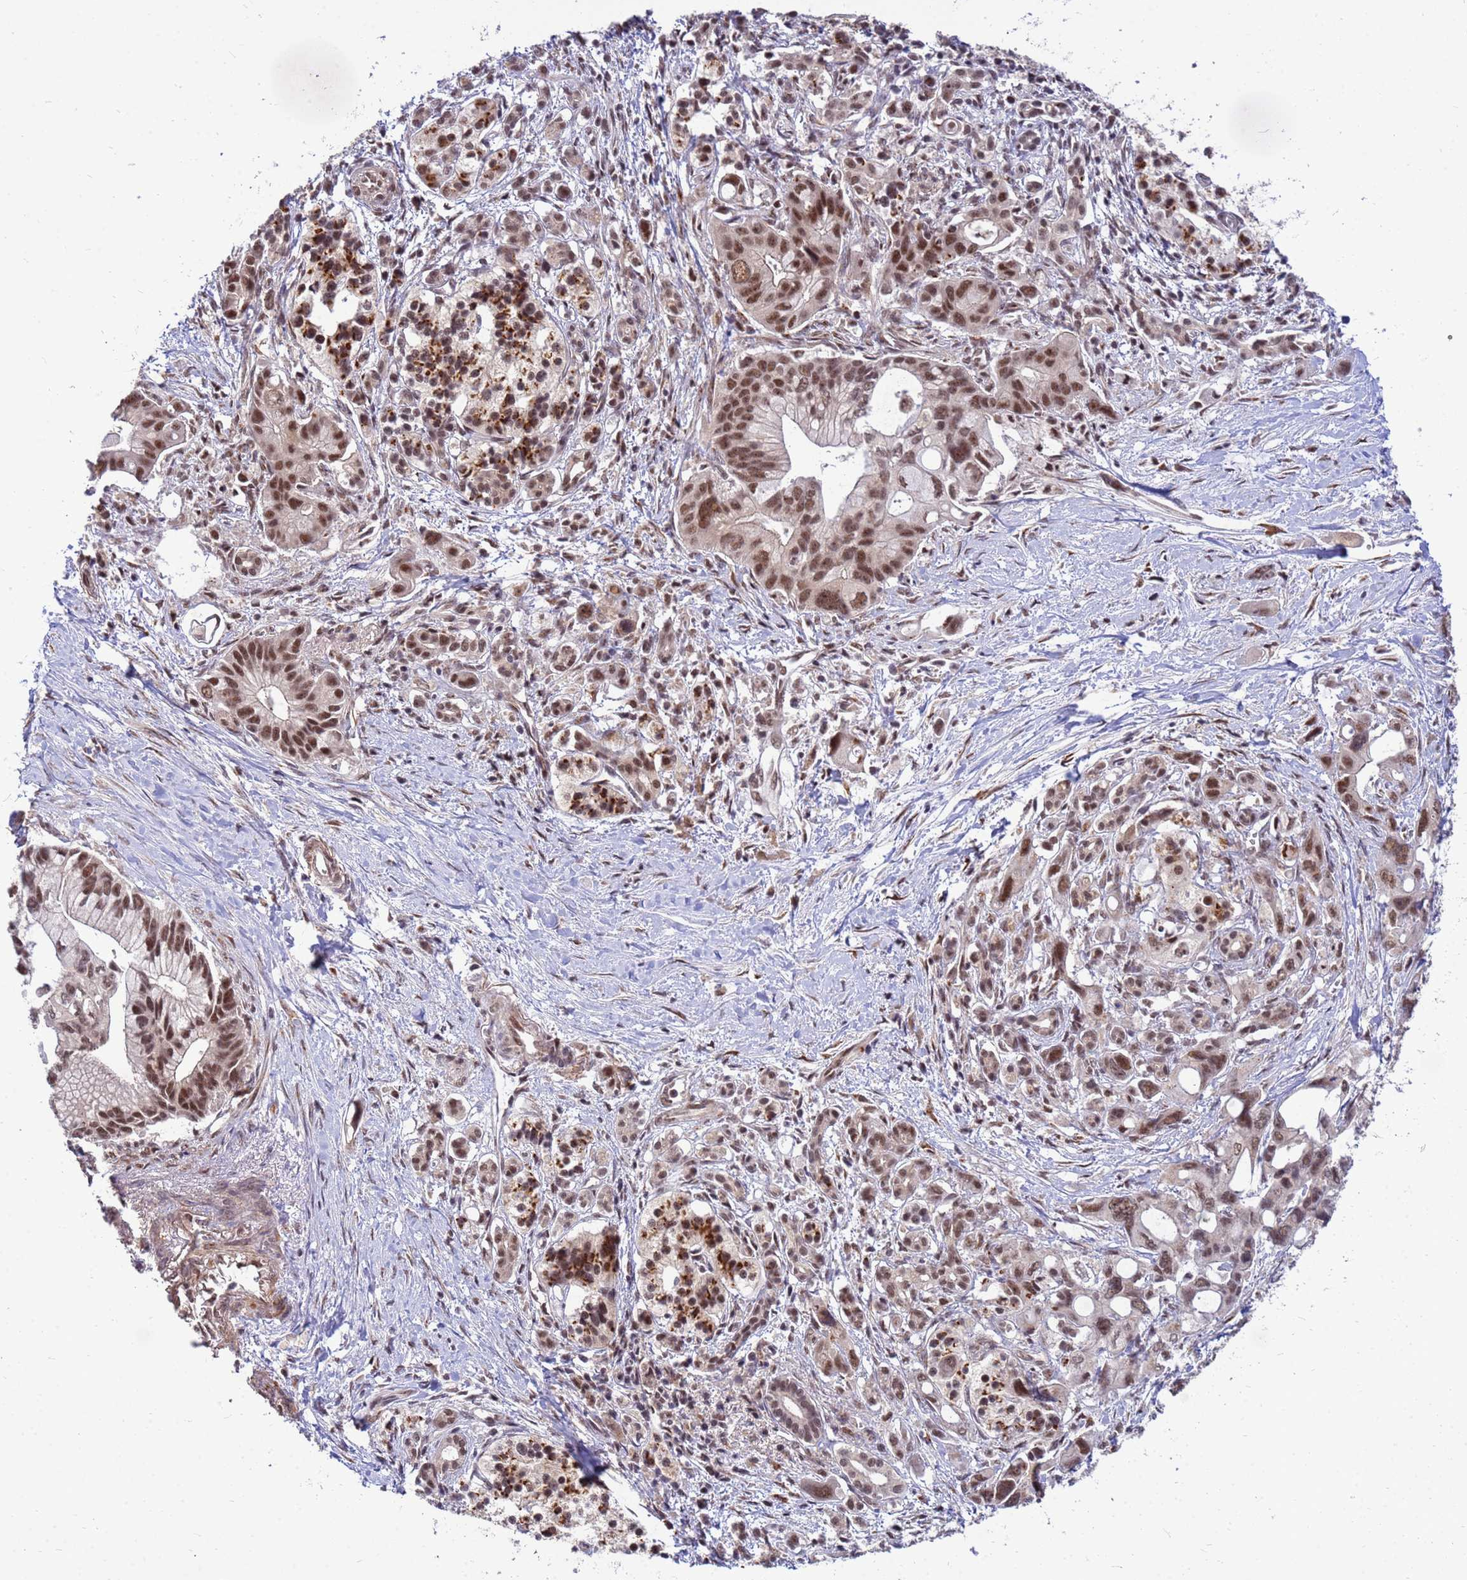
{"staining": {"intensity": "moderate", "quantity": ">75%", "location": "nuclear"}, "tissue": "pancreatic cancer", "cell_type": "Tumor cells", "image_type": "cancer", "snomed": [{"axis": "morphology", "description": "Adenocarcinoma, NOS"}, {"axis": "topography", "description": "Pancreas"}], "caption": "Pancreatic cancer stained with immunohistochemistry (IHC) exhibits moderate nuclear positivity in approximately >75% of tumor cells. The protein is stained brown, and the nuclei are stained in blue (DAB IHC with brightfield microscopy, high magnification).", "gene": "NCBP2", "patient": {"sex": "male", "age": 68}}